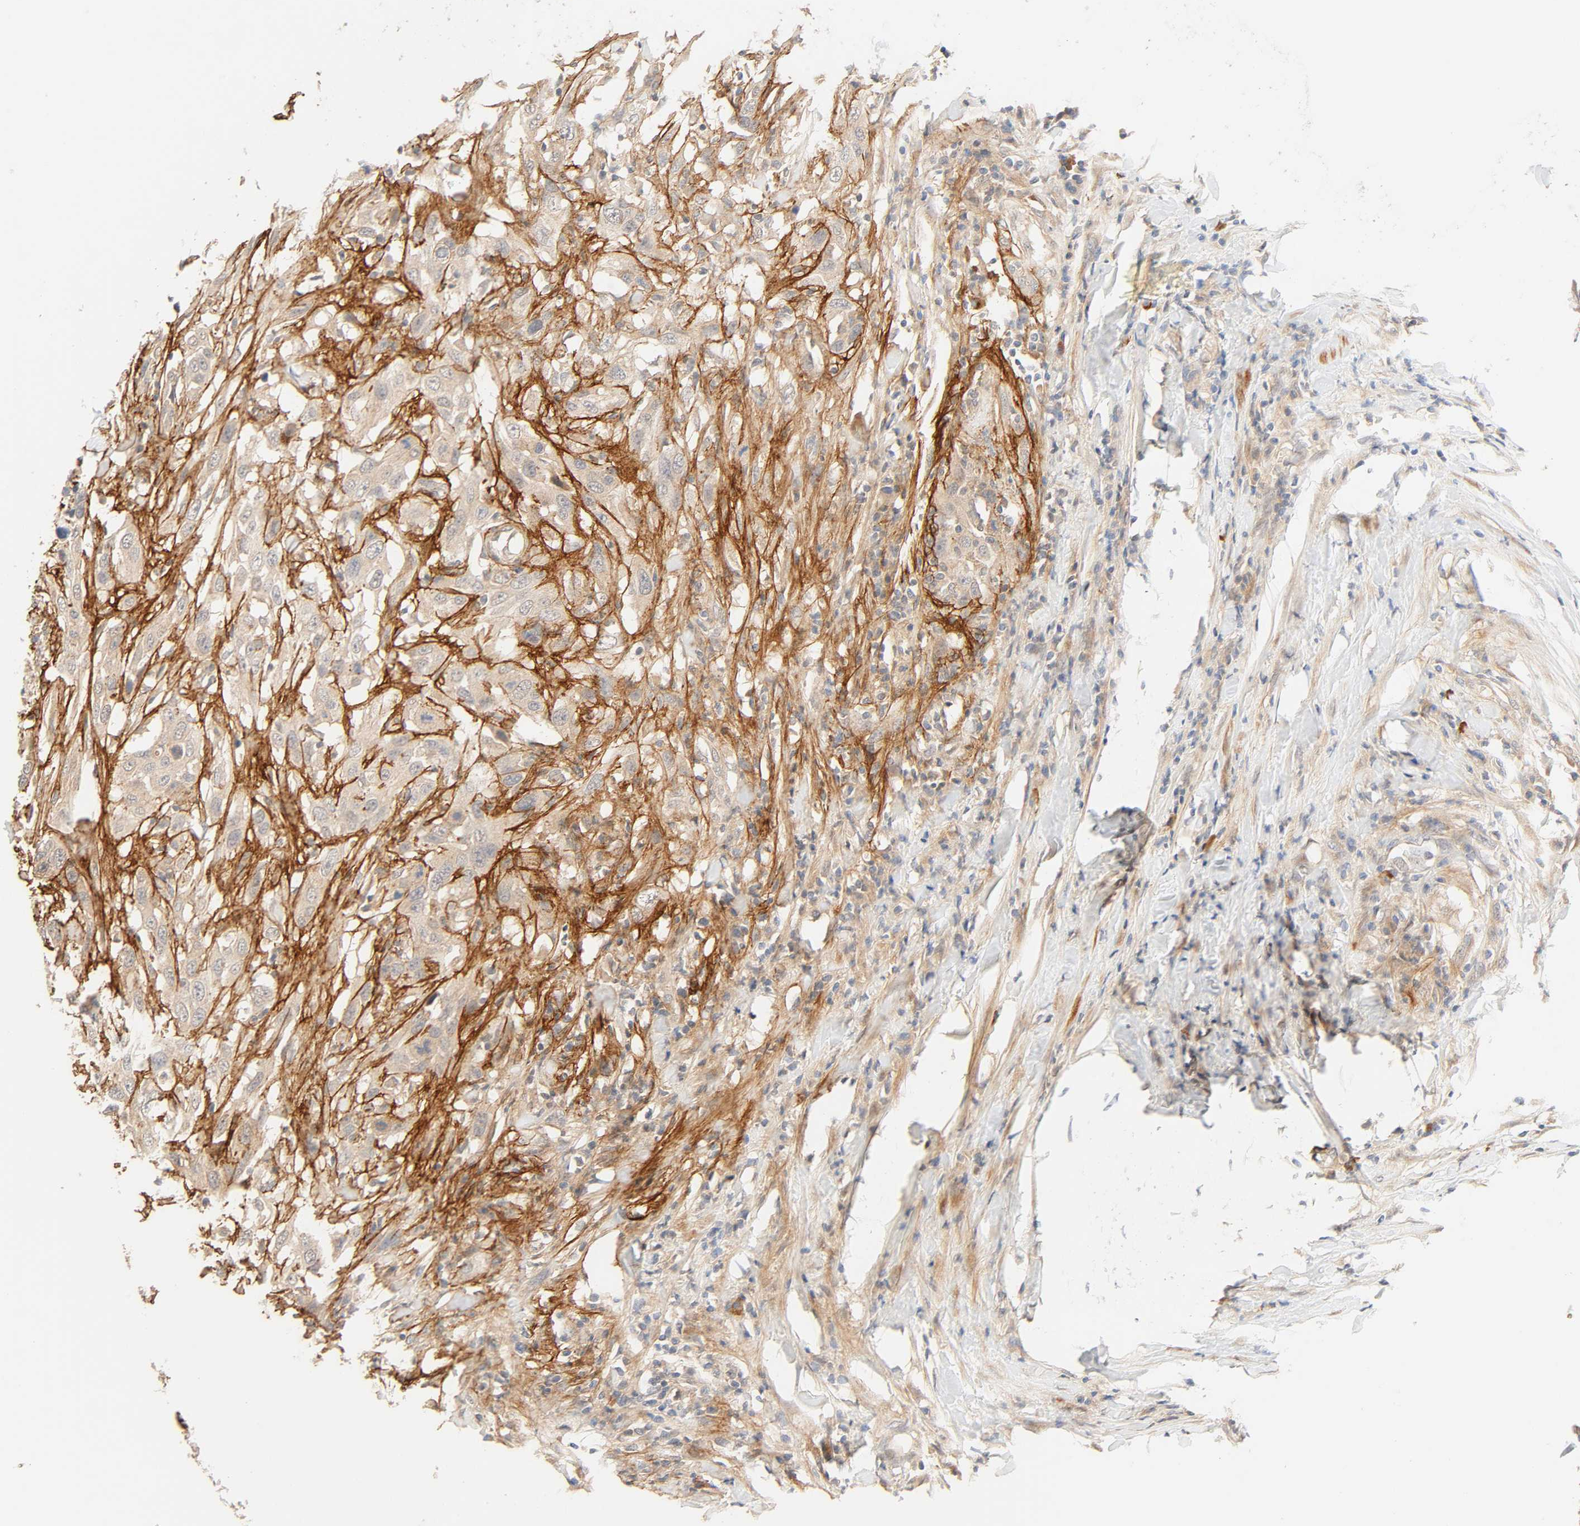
{"staining": {"intensity": "weak", "quantity": ">75%", "location": "cytoplasmic/membranous"}, "tissue": "urothelial cancer", "cell_type": "Tumor cells", "image_type": "cancer", "snomed": [{"axis": "morphology", "description": "Urothelial carcinoma, High grade"}, {"axis": "topography", "description": "Urinary bladder"}], "caption": "Brown immunohistochemical staining in human urothelial cancer exhibits weak cytoplasmic/membranous staining in about >75% of tumor cells.", "gene": "CACNA1G", "patient": {"sex": "male", "age": 61}}